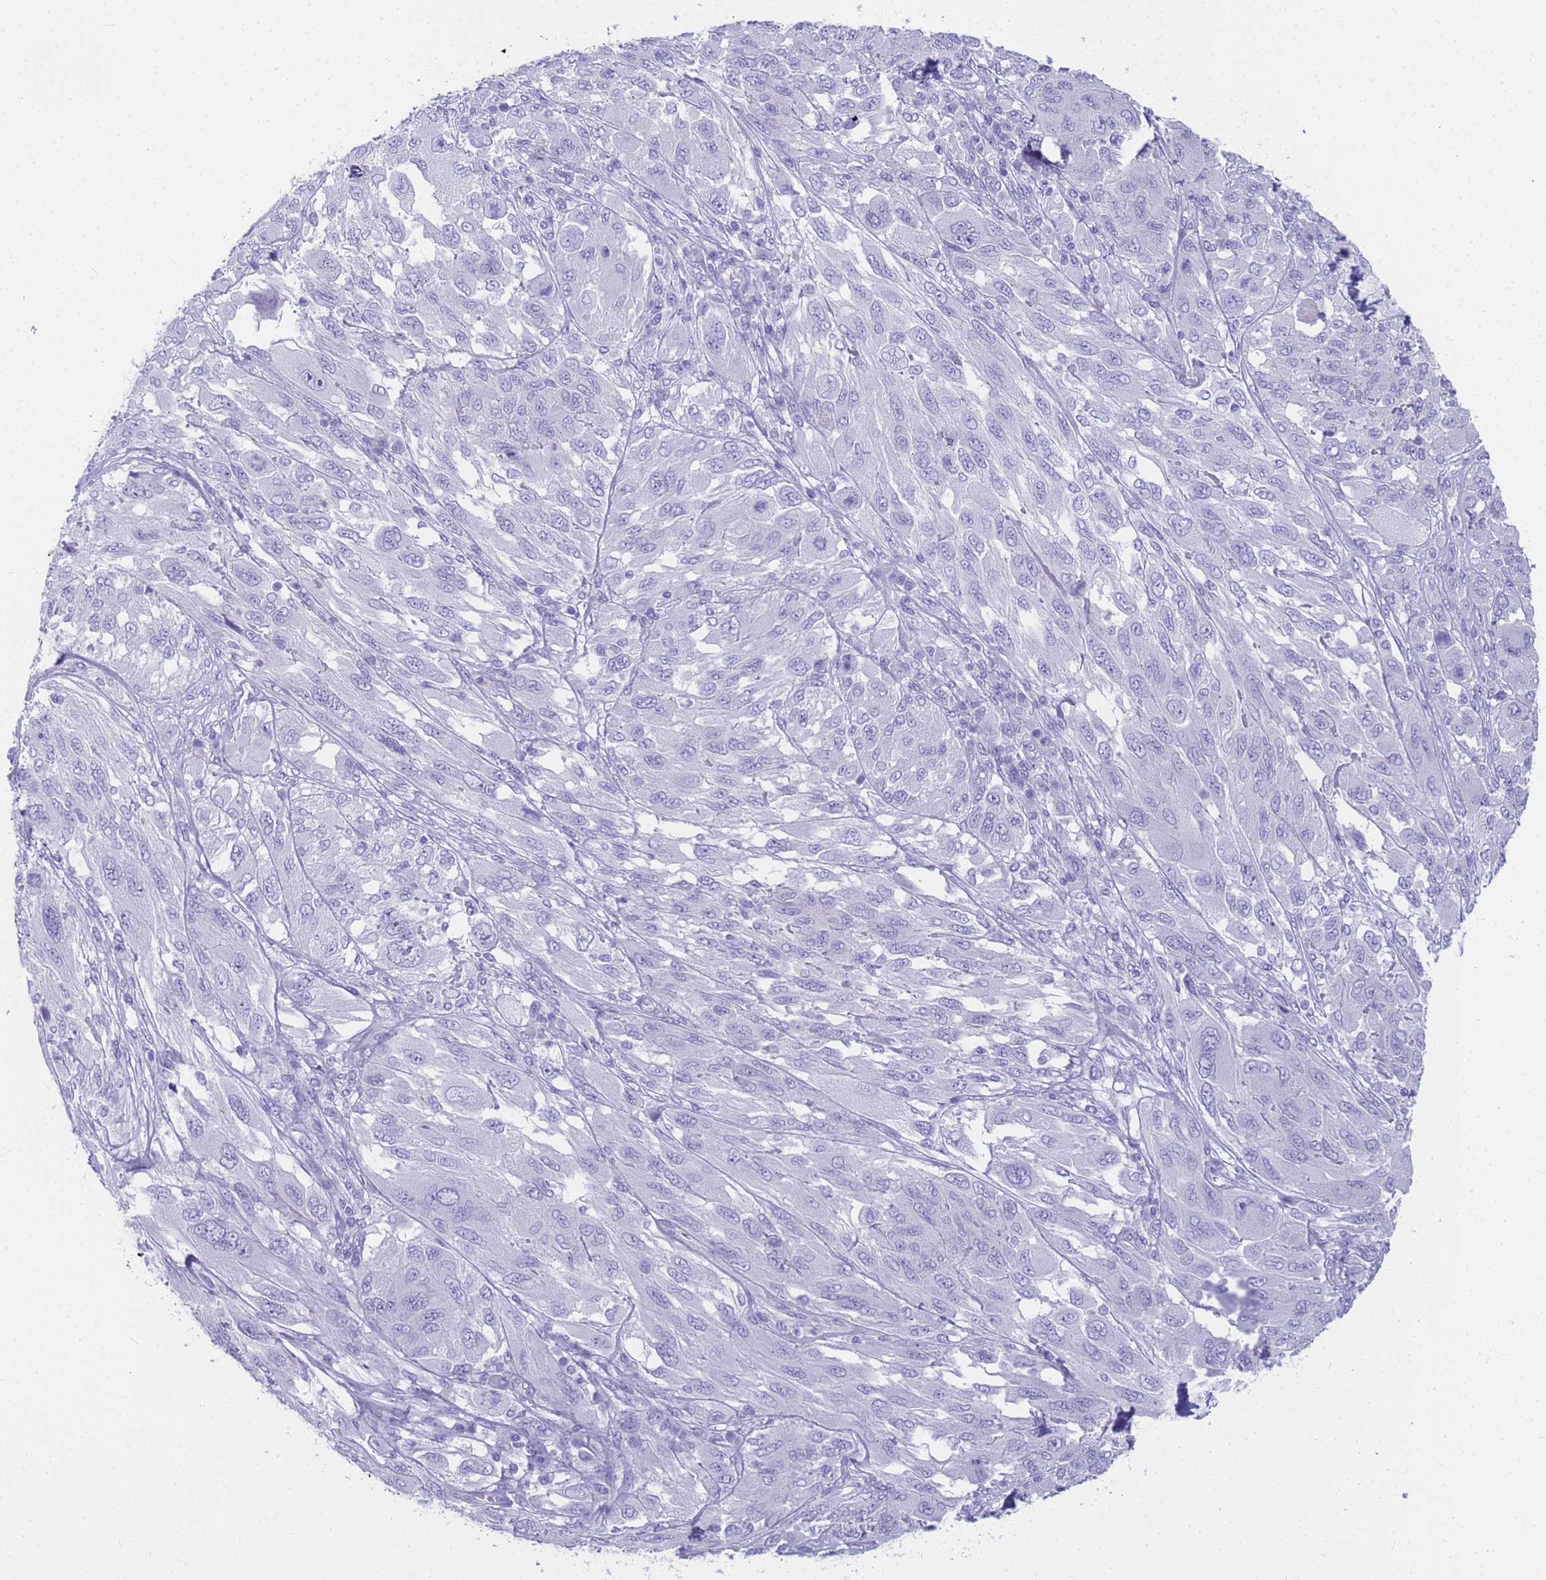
{"staining": {"intensity": "negative", "quantity": "none", "location": "none"}, "tissue": "melanoma", "cell_type": "Tumor cells", "image_type": "cancer", "snomed": [{"axis": "morphology", "description": "Malignant melanoma, NOS"}, {"axis": "topography", "description": "Skin"}], "caption": "Immunohistochemistry (IHC) of malignant melanoma displays no positivity in tumor cells.", "gene": "RNASE2", "patient": {"sex": "female", "age": 91}}